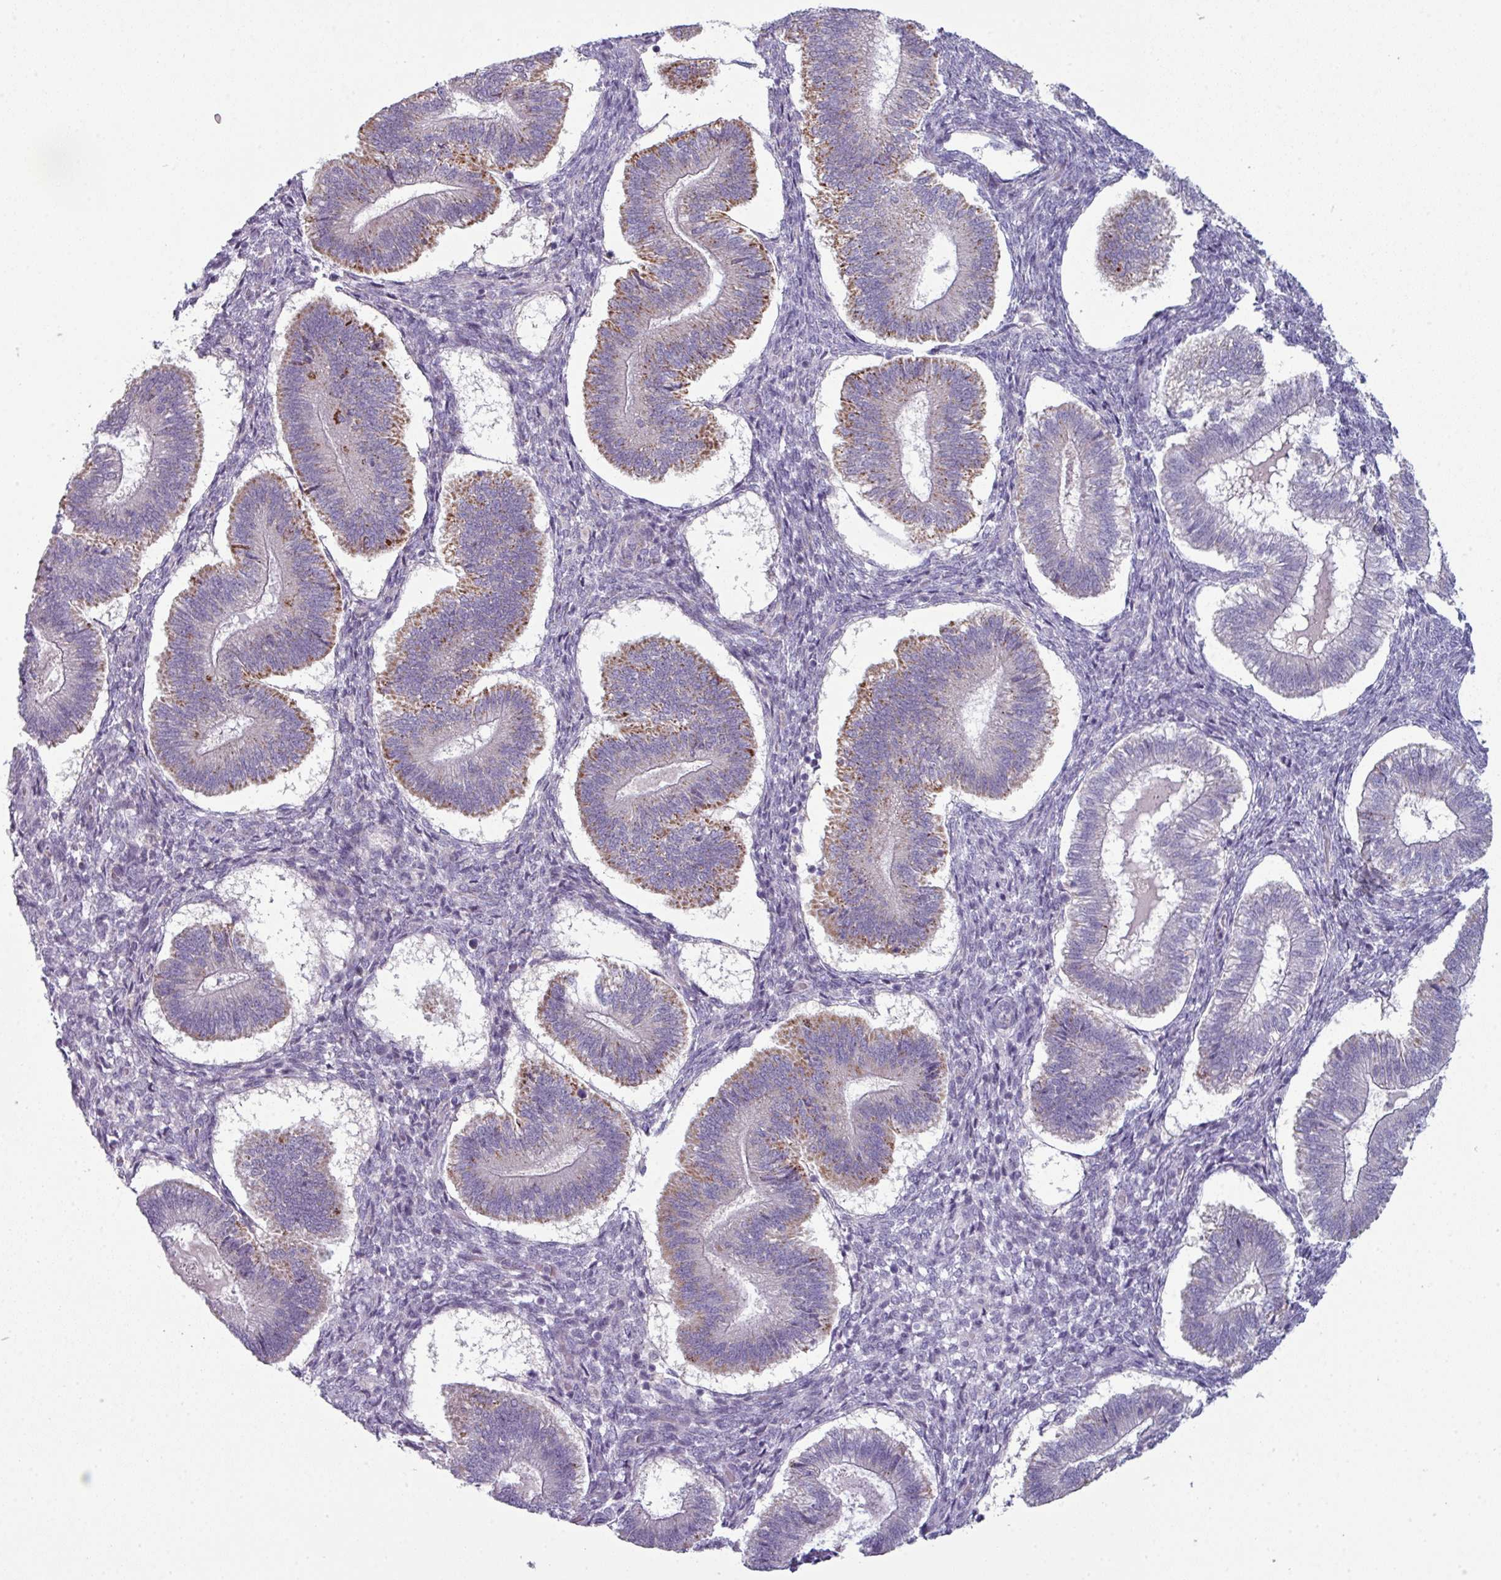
{"staining": {"intensity": "weak", "quantity": "25%-75%", "location": "cytoplasmic/membranous"}, "tissue": "endometrium", "cell_type": "Cells in endometrial stroma", "image_type": "normal", "snomed": [{"axis": "morphology", "description": "Normal tissue, NOS"}, {"axis": "topography", "description": "Endometrium"}], "caption": "DAB (3,3'-diaminobenzidine) immunohistochemical staining of benign human endometrium shows weak cytoplasmic/membranous protein positivity in approximately 25%-75% of cells in endometrial stroma. Using DAB (brown) and hematoxylin (blue) stains, captured at high magnification using brightfield microscopy.", "gene": "ZNF615", "patient": {"sex": "female", "age": 25}}